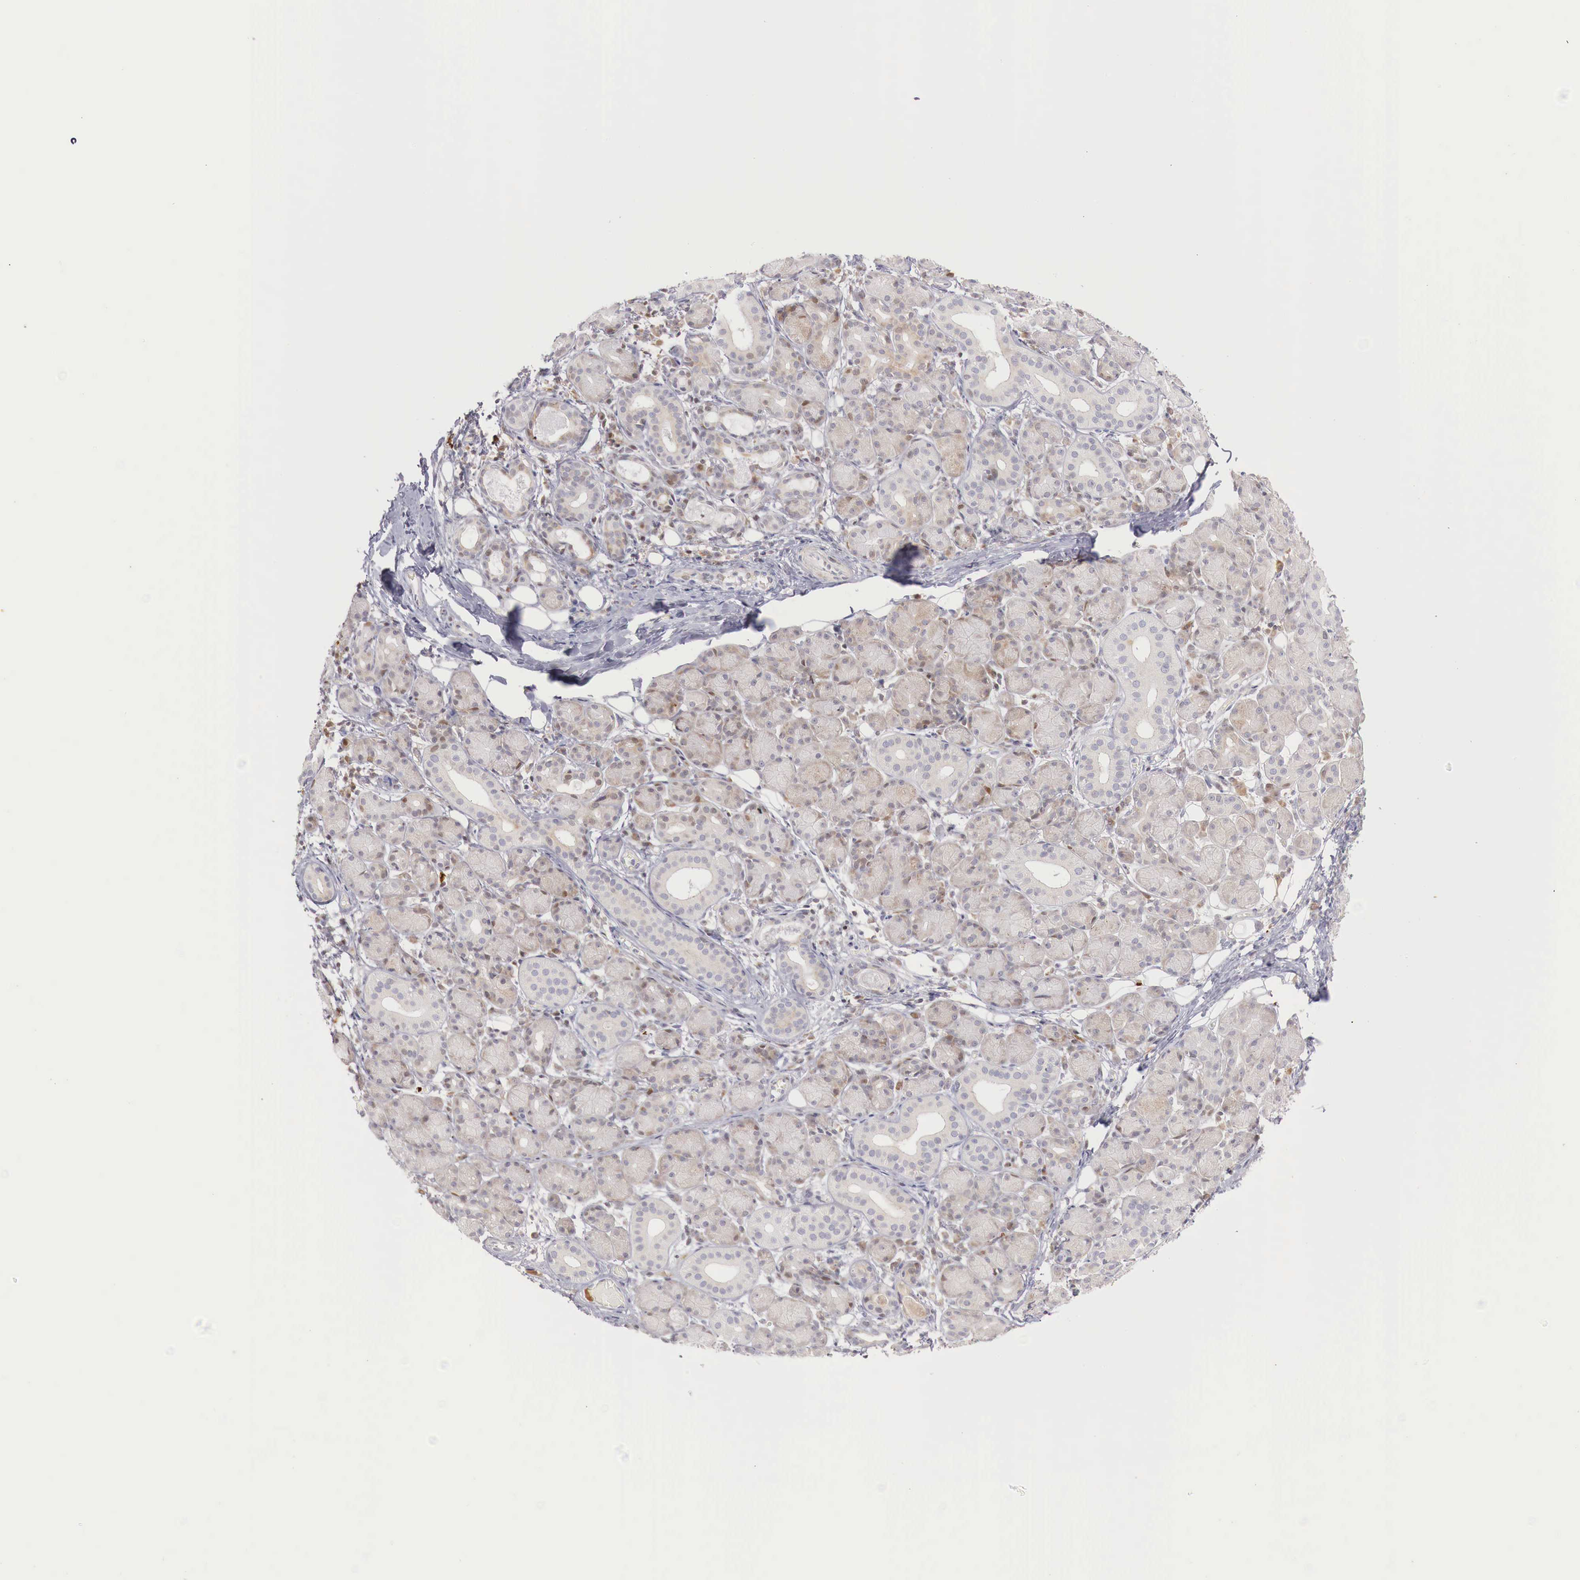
{"staining": {"intensity": "weak", "quantity": "<25%", "location": "cytoplasmic/membranous,nuclear"}, "tissue": "salivary gland", "cell_type": "Glandular cells", "image_type": "normal", "snomed": [{"axis": "morphology", "description": "Normal tissue, NOS"}, {"axis": "topography", "description": "Salivary gland"}, {"axis": "topography", "description": "Peripheral nerve tissue"}], "caption": "This is a histopathology image of IHC staining of benign salivary gland, which shows no staining in glandular cells.", "gene": "CLCN5", "patient": {"sex": "male", "age": 62}}